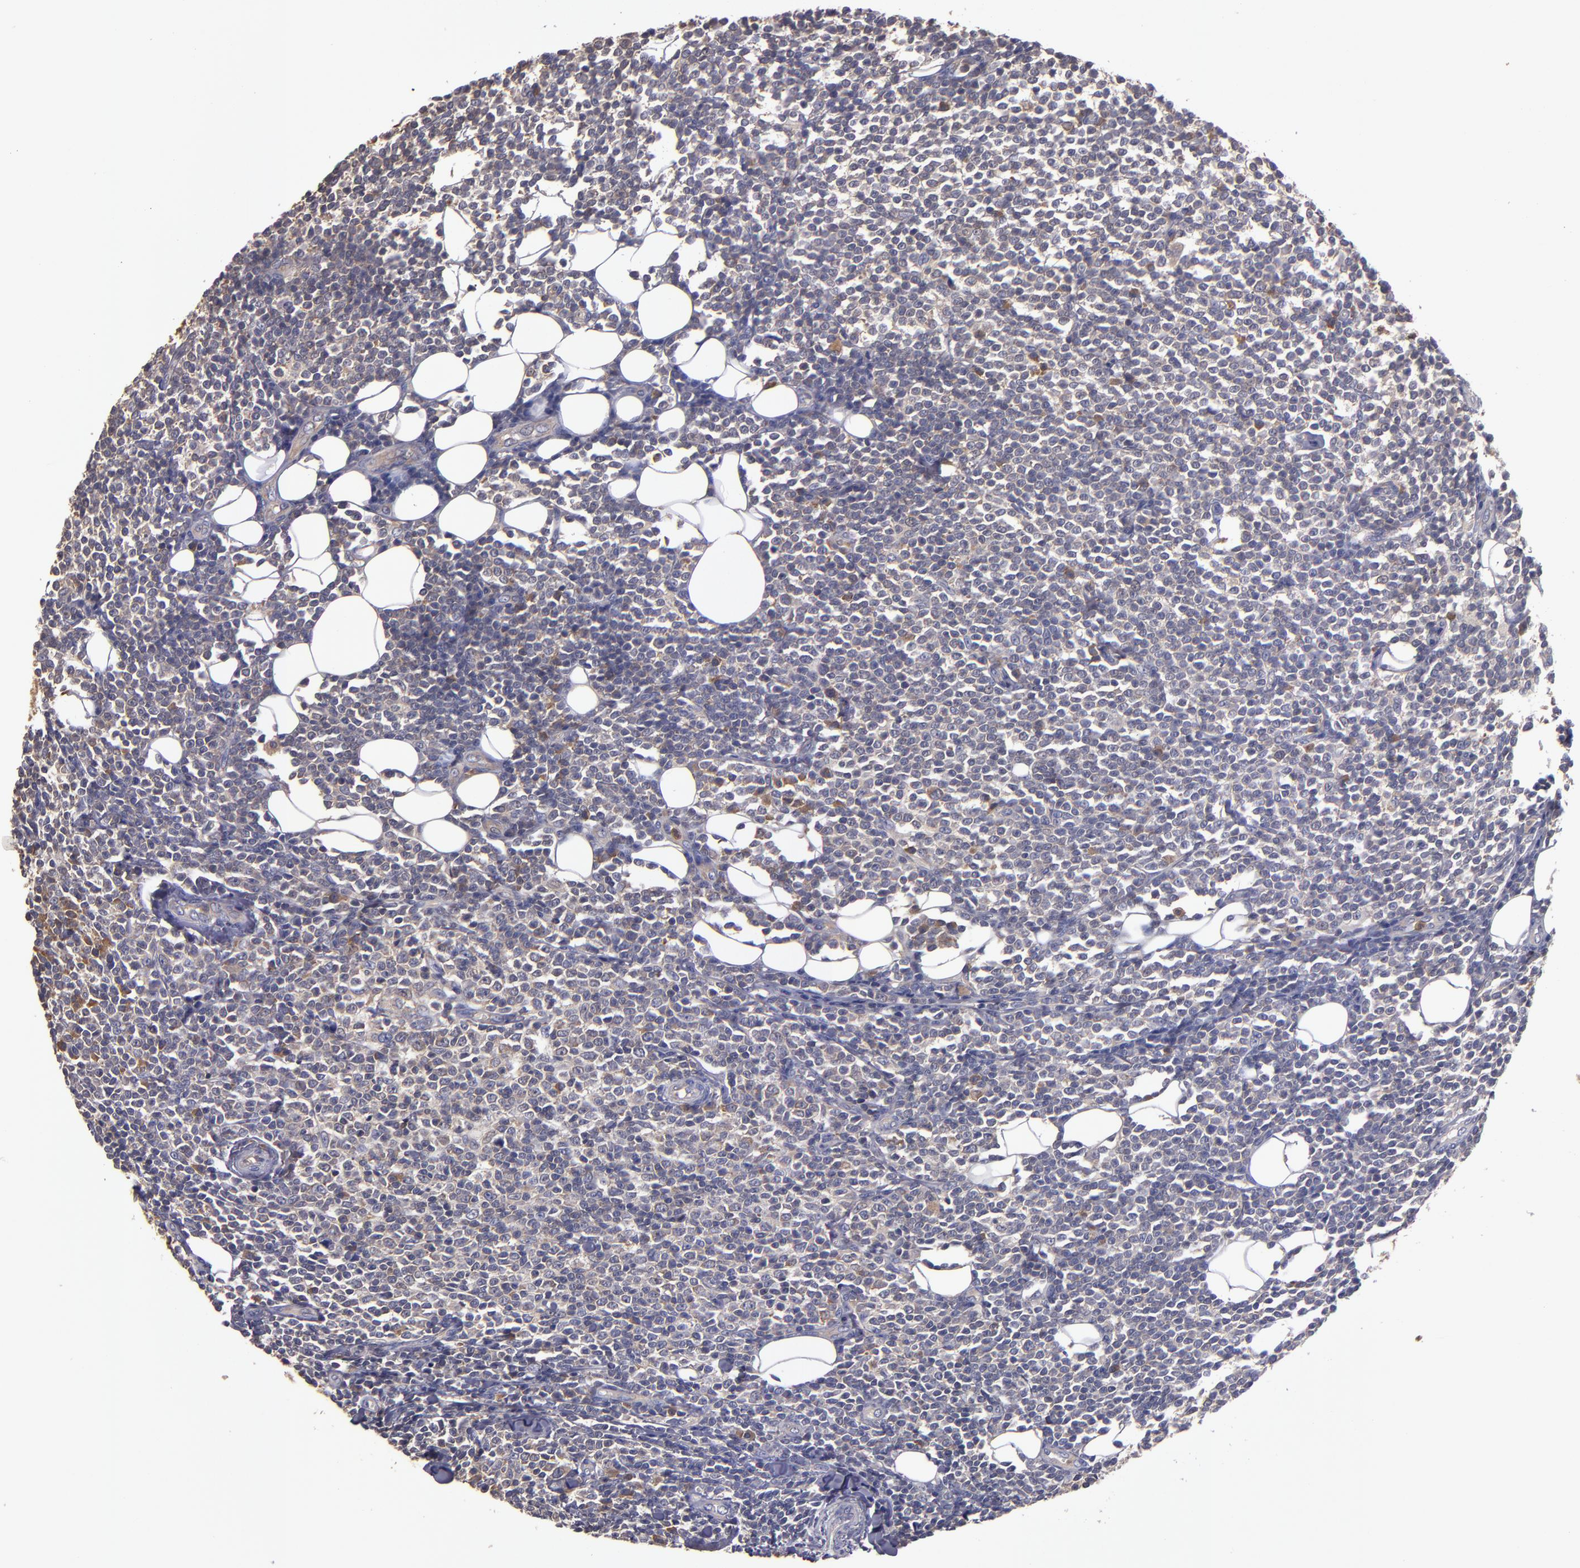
{"staining": {"intensity": "moderate", "quantity": "<25%", "location": "cytoplasmic/membranous"}, "tissue": "lymphoma", "cell_type": "Tumor cells", "image_type": "cancer", "snomed": [{"axis": "morphology", "description": "Malignant lymphoma, non-Hodgkin's type, Low grade"}, {"axis": "topography", "description": "Soft tissue"}], "caption": "Immunohistochemical staining of human lymphoma demonstrates low levels of moderate cytoplasmic/membranous protein staining in approximately <25% of tumor cells.", "gene": "CARS1", "patient": {"sex": "male", "age": 92}}